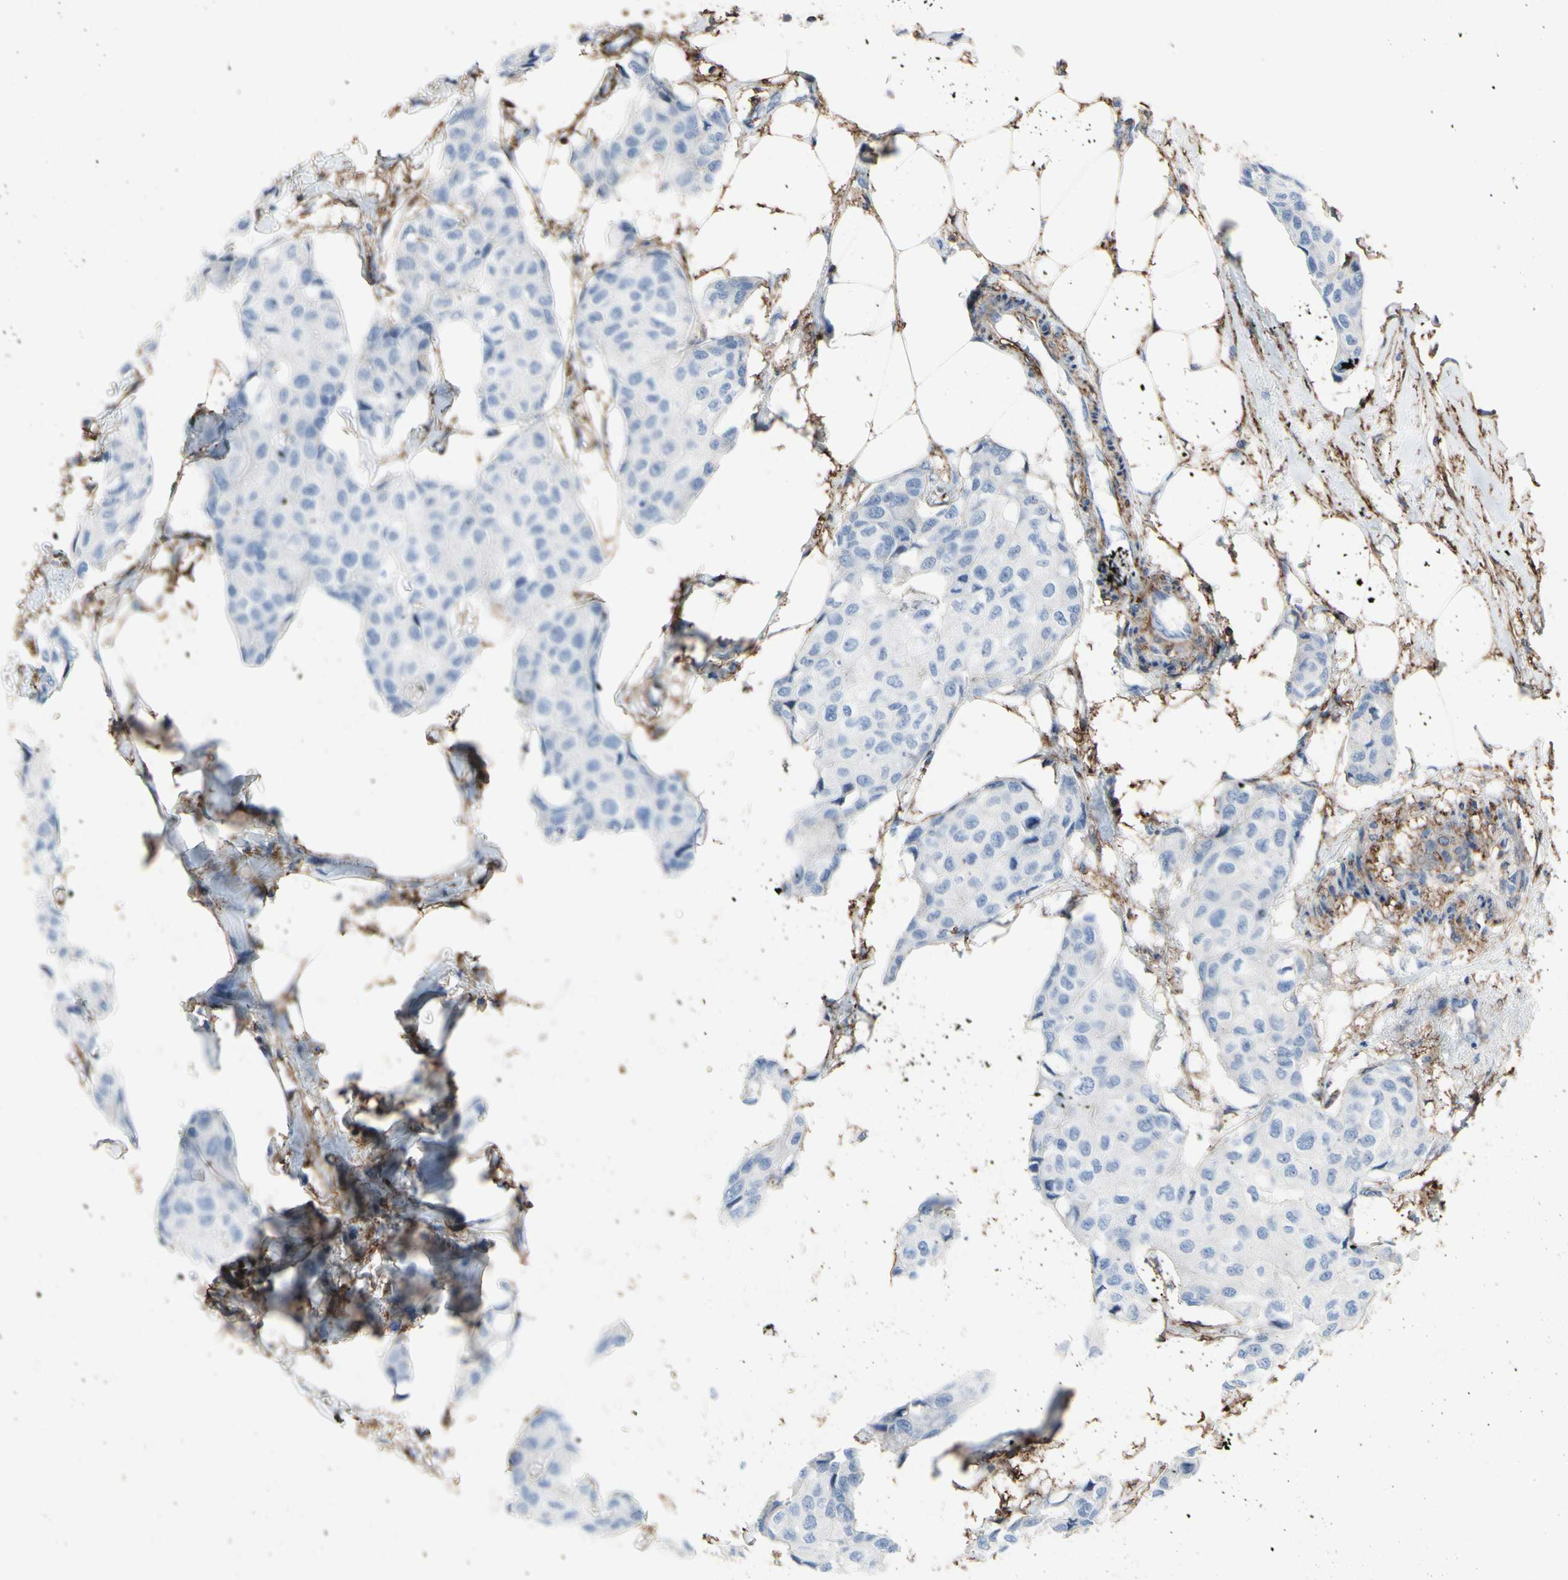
{"staining": {"intensity": "negative", "quantity": "none", "location": "none"}, "tissue": "breast cancer", "cell_type": "Tumor cells", "image_type": "cancer", "snomed": [{"axis": "morphology", "description": "Duct carcinoma"}, {"axis": "topography", "description": "Breast"}], "caption": "Photomicrograph shows no significant protein expression in tumor cells of breast cancer.", "gene": "ANXA6", "patient": {"sex": "female", "age": 80}}